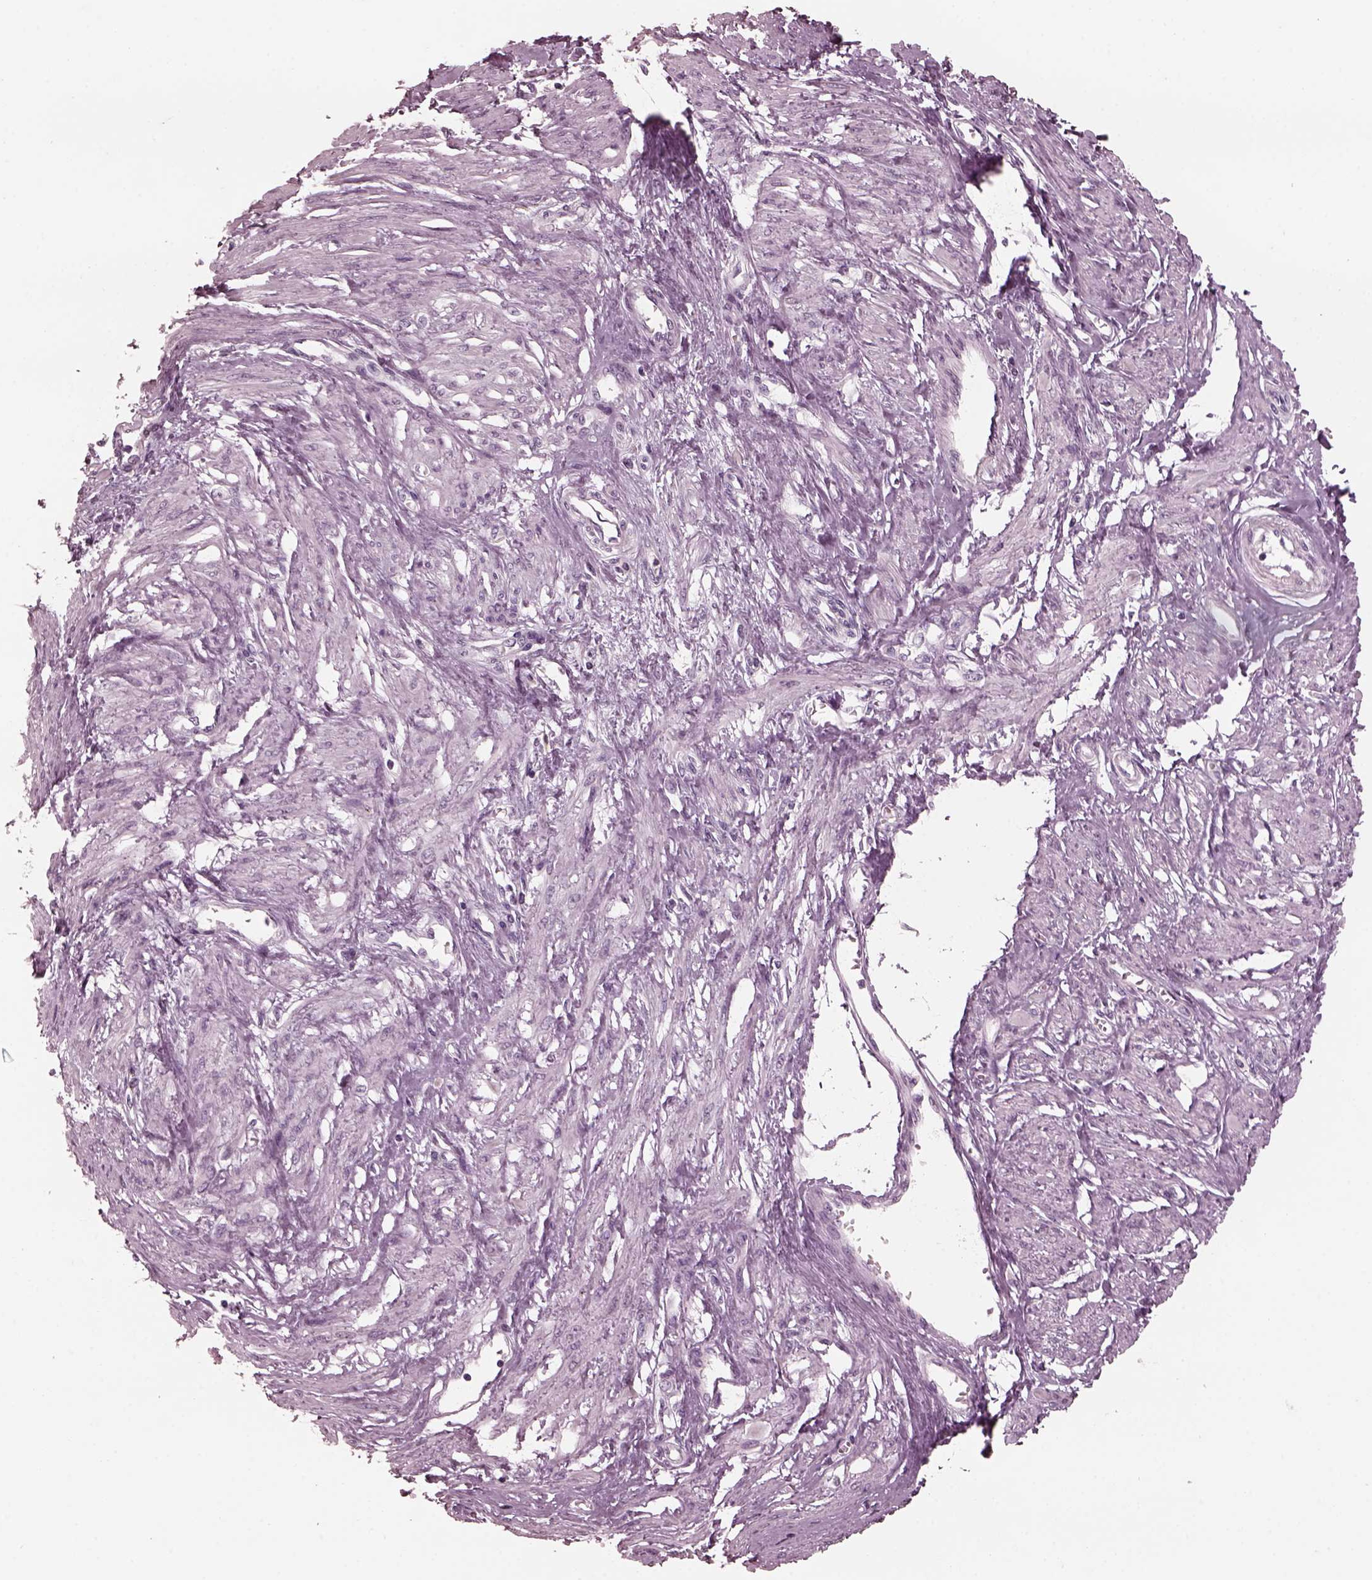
{"staining": {"intensity": "negative", "quantity": "none", "location": "none"}, "tissue": "smooth muscle", "cell_type": "Smooth muscle cells", "image_type": "normal", "snomed": [{"axis": "morphology", "description": "Normal tissue, NOS"}, {"axis": "topography", "description": "Smooth muscle"}, {"axis": "topography", "description": "Uterus"}], "caption": "A histopathology image of smooth muscle stained for a protein exhibits no brown staining in smooth muscle cells. Brightfield microscopy of immunohistochemistry stained with DAB (brown) and hematoxylin (blue), captured at high magnification.", "gene": "CGA", "patient": {"sex": "female", "age": 39}}